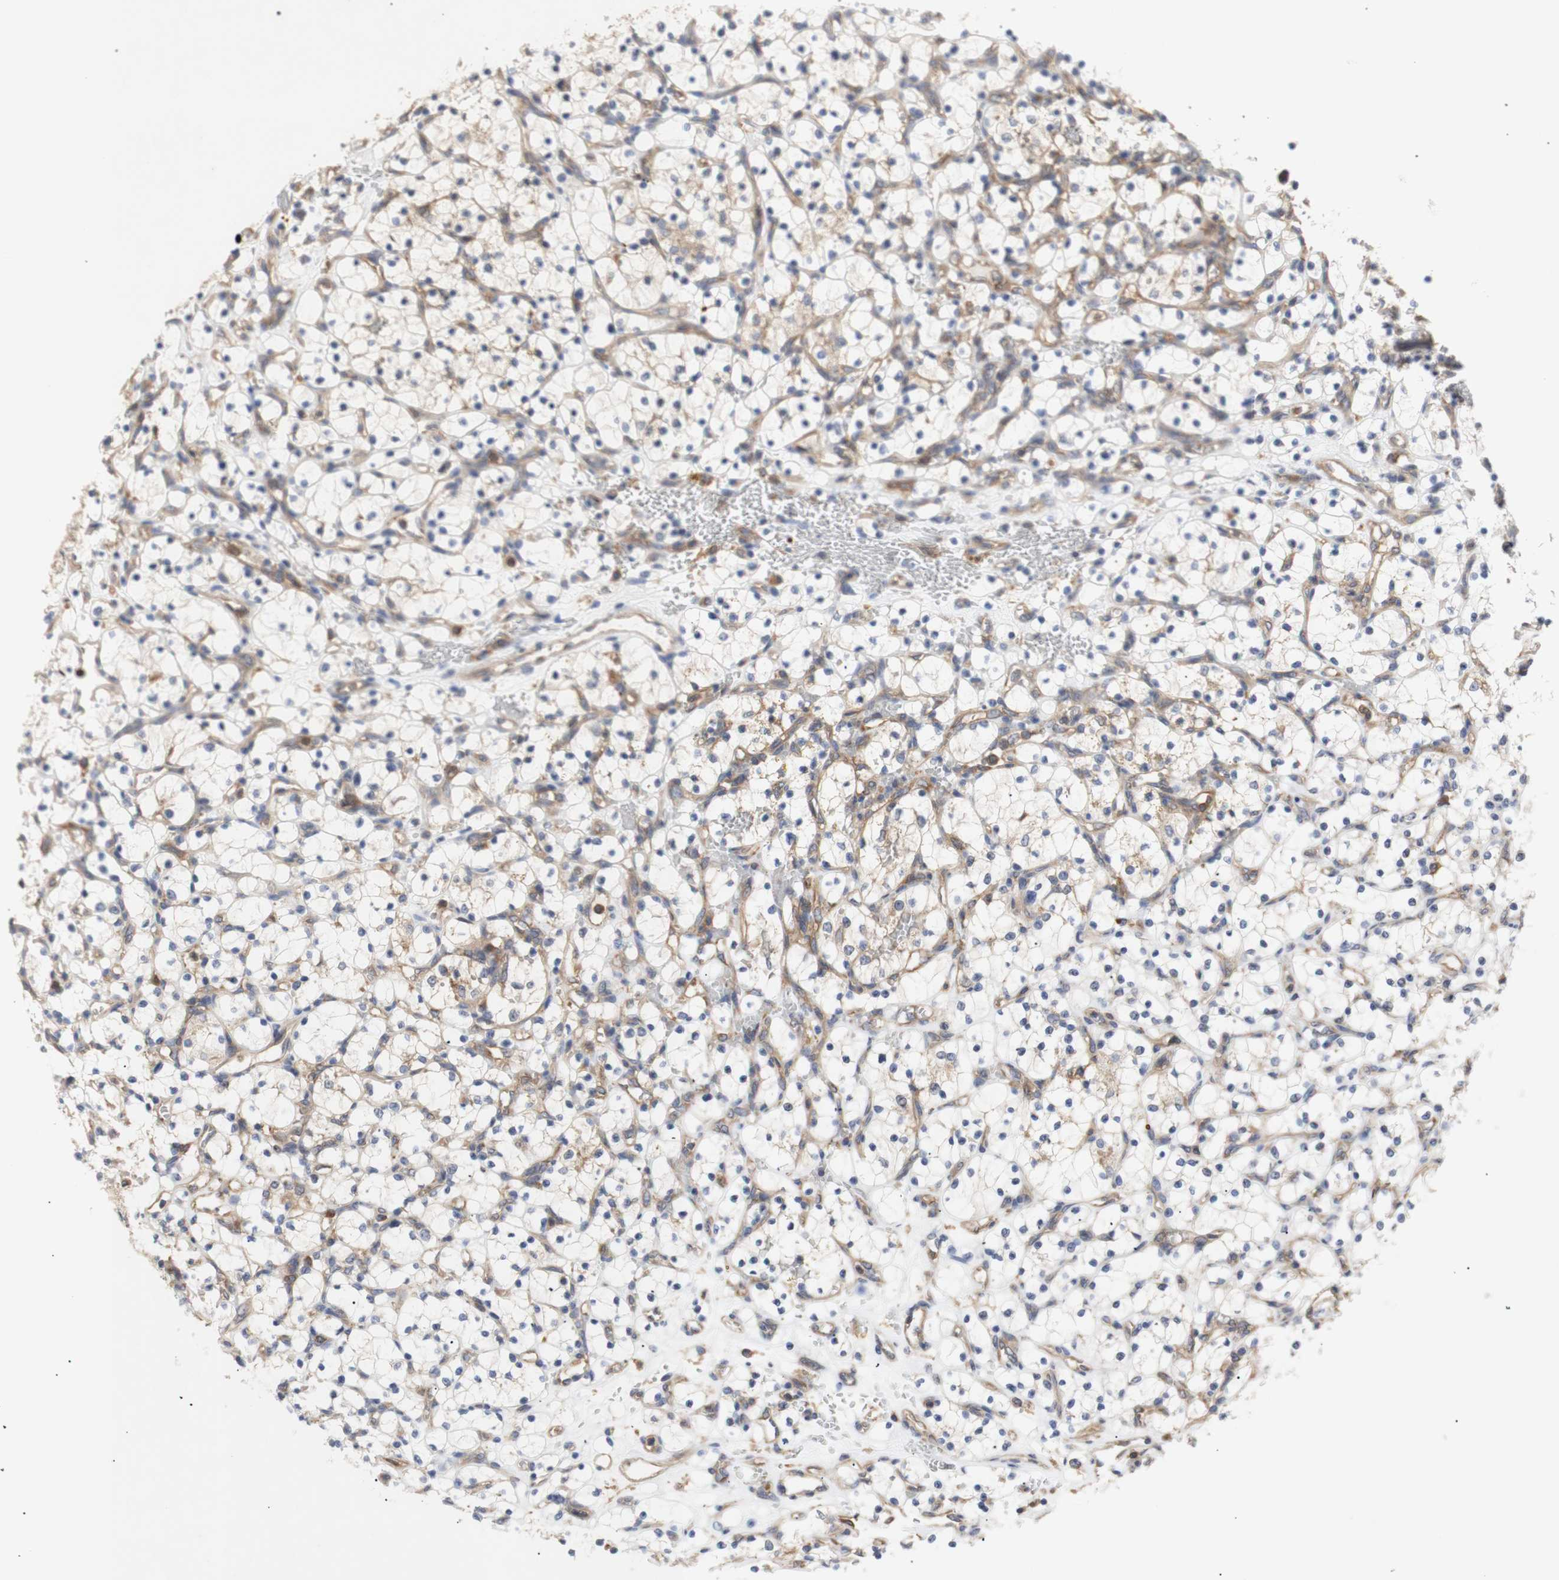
{"staining": {"intensity": "negative", "quantity": "none", "location": "none"}, "tissue": "renal cancer", "cell_type": "Tumor cells", "image_type": "cancer", "snomed": [{"axis": "morphology", "description": "Adenocarcinoma, NOS"}, {"axis": "topography", "description": "Kidney"}], "caption": "Tumor cells show no significant staining in renal cancer (adenocarcinoma). The staining was performed using DAB to visualize the protein expression in brown, while the nuclei were stained in blue with hematoxylin (Magnification: 20x).", "gene": "IKBKG", "patient": {"sex": "female", "age": 69}}